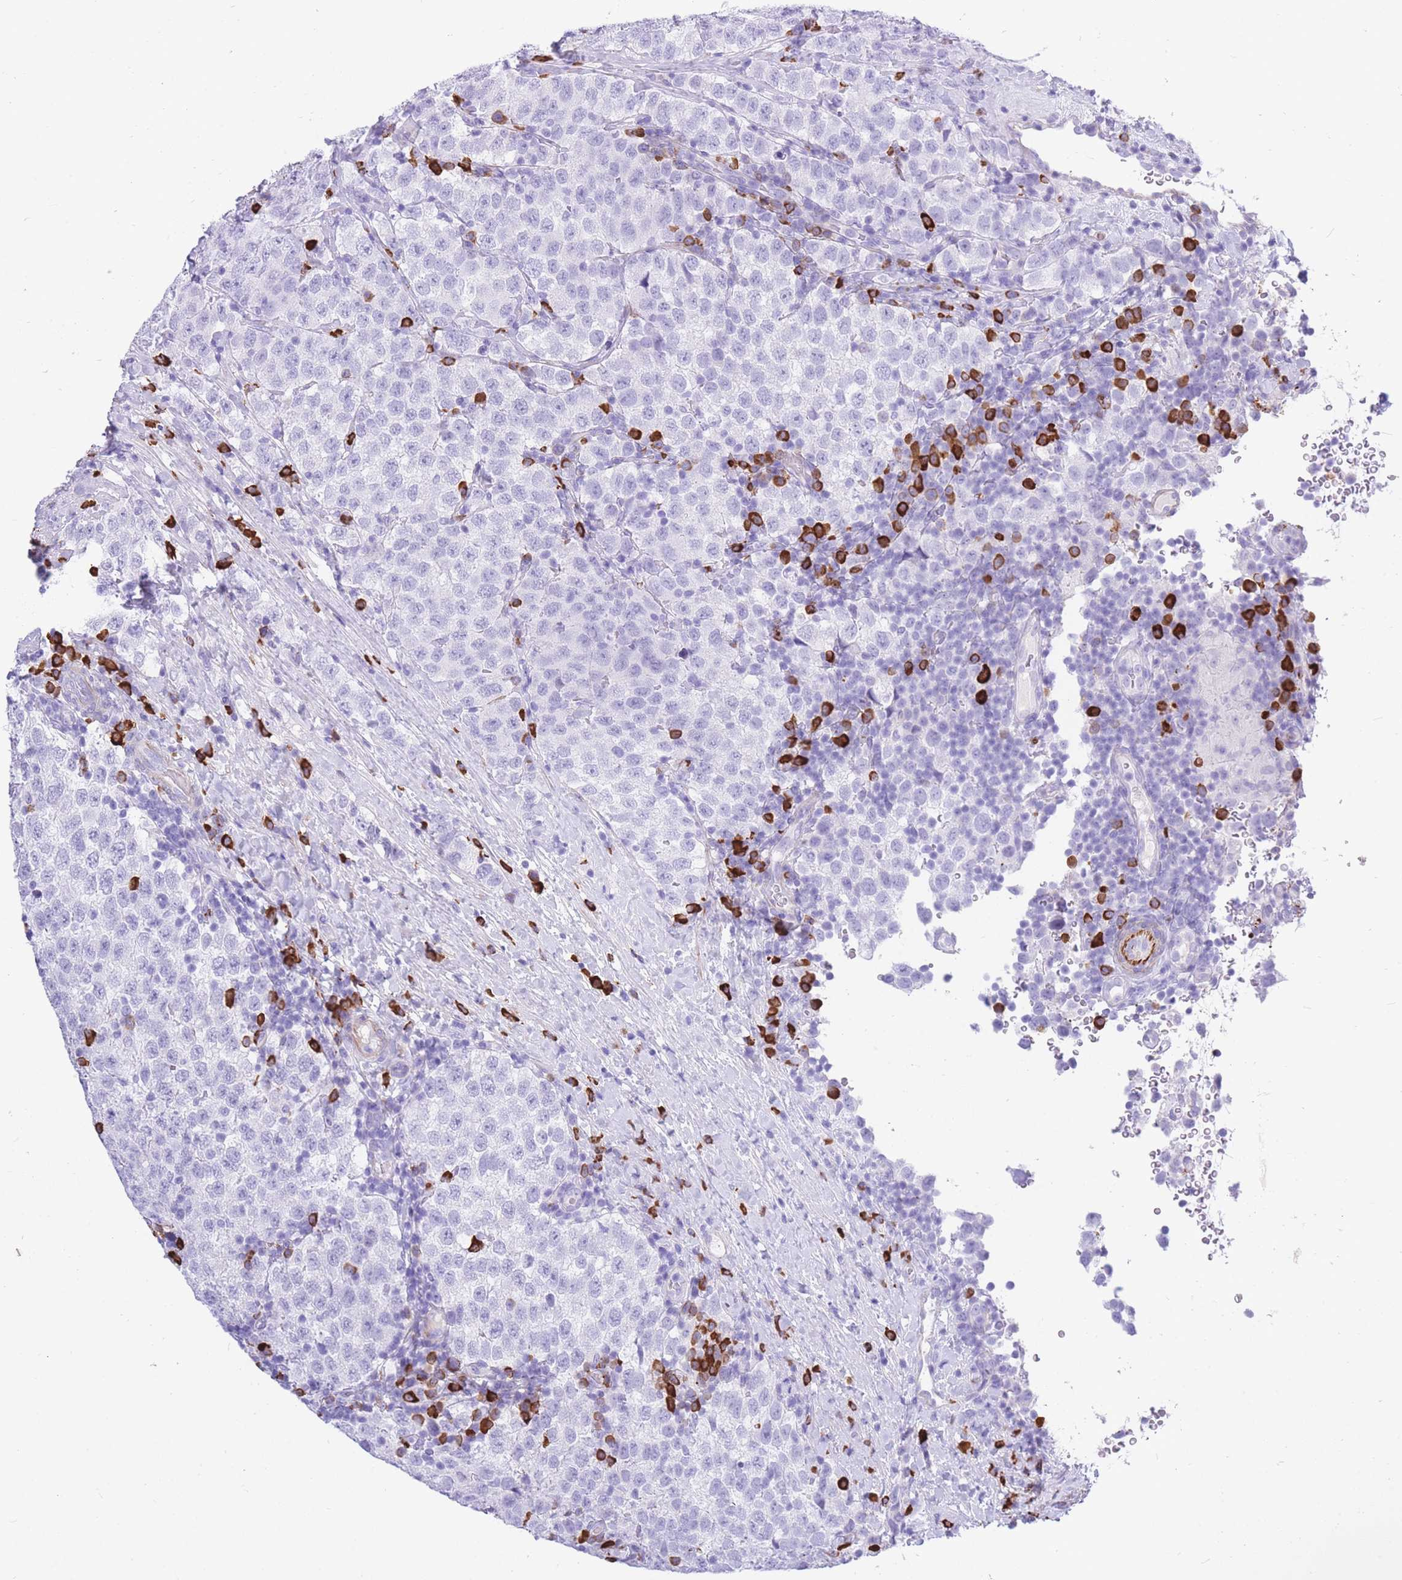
{"staining": {"intensity": "negative", "quantity": "none", "location": "none"}, "tissue": "testis cancer", "cell_type": "Tumor cells", "image_type": "cancer", "snomed": [{"axis": "morphology", "description": "Seminoma, NOS"}, {"axis": "topography", "description": "Testis"}], "caption": "High magnification brightfield microscopy of testis seminoma stained with DAB (3,3'-diaminobenzidine) (brown) and counterstained with hematoxylin (blue): tumor cells show no significant staining.", "gene": "ZFP62", "patient": {"sex": "male", "age": 34}}